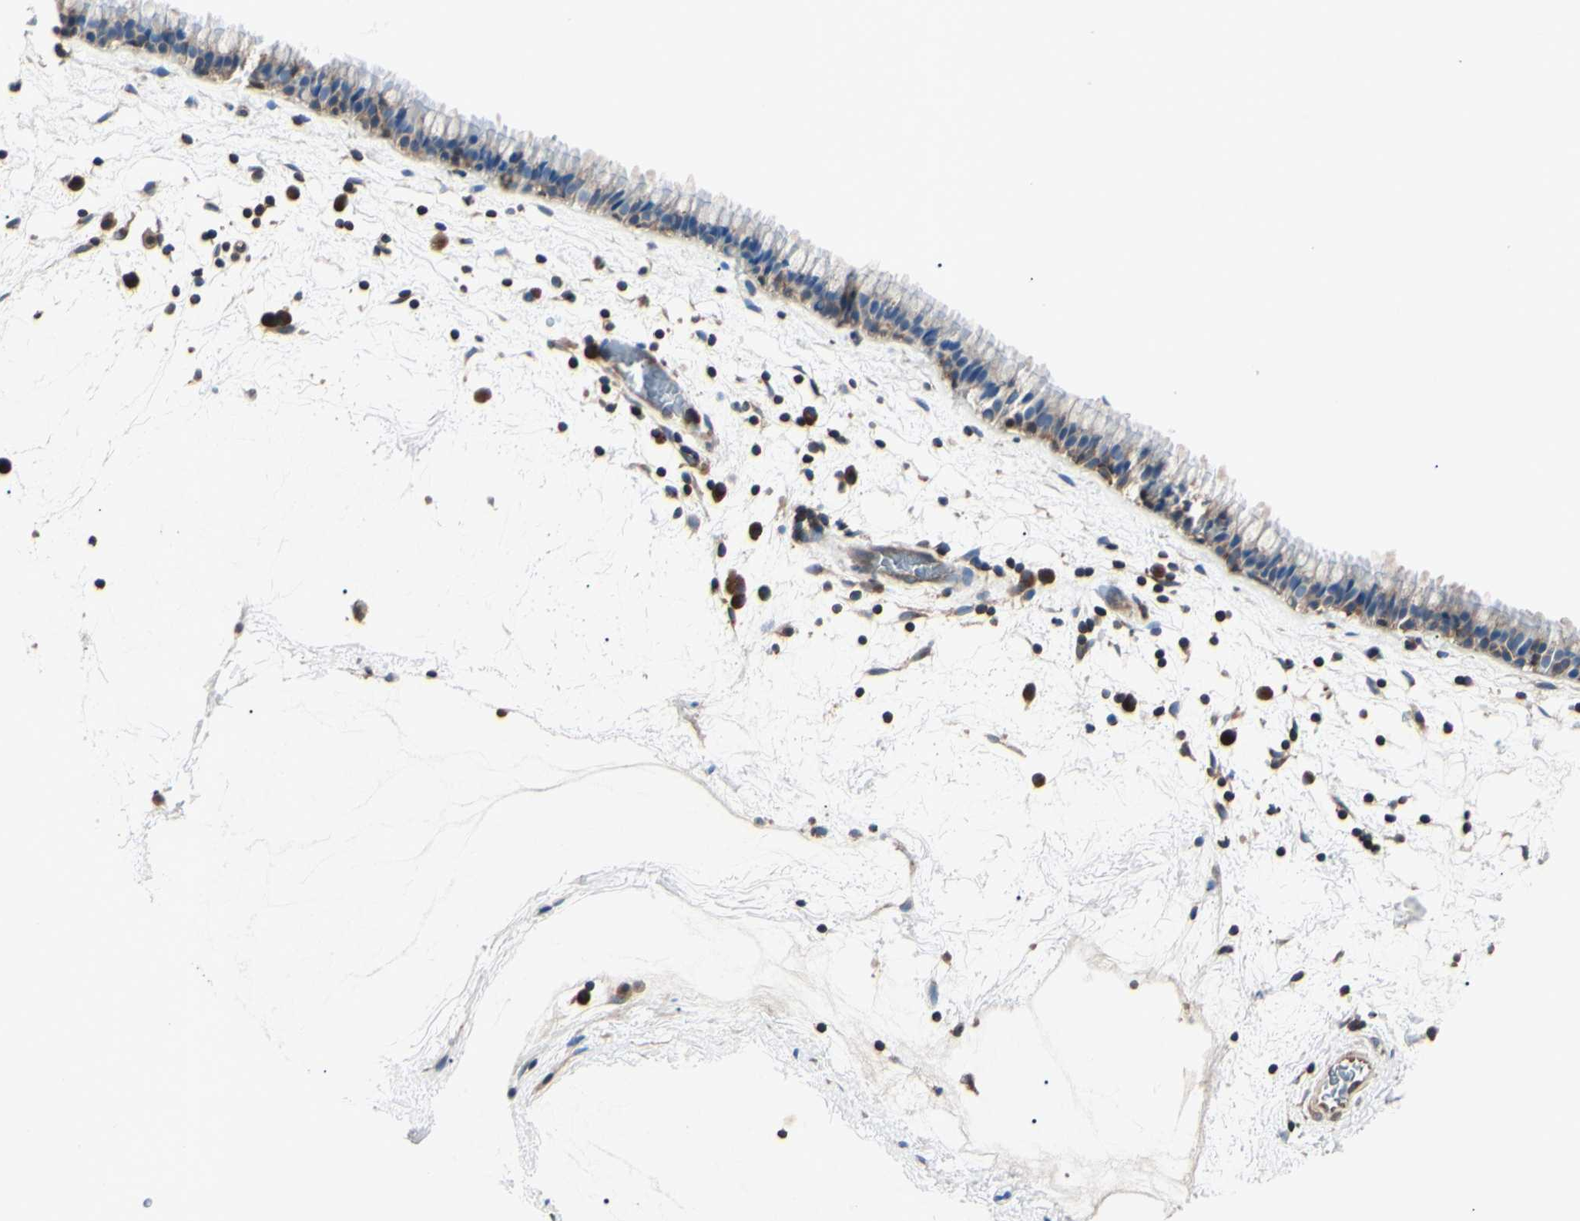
{"staining": {"intensity": "moderate", "quantity": "25%-75%", "location": "cytoplasmic/membranous"}, "tissue": "nasopharynx", "cell_type": "Respiratory epithelial cells", "image_type": "normal", "snomed": [{"axis": "morphology", "description": "Normal tissue, NOS"}, {"axis": "morphology", "description": "Inflammation, NOS"}, {"axis": "topography", "description": "Nasopharynx"}], "caption": "IHC (DAB (3,3'-diaminobenzidine)) staining of unremarkable human nasopharynx displays moderate cytoplasmic/membranous protein positivity in about 25%-75% of respiratory epithelial cells. Using DAB (3,3'-diaminobenzidine) (brown) and hematoxylin (blue) stains, captured at high magnification using brightfield microscopy.", "gene": "MAPRE1", "patient": {"sex": "male", "age": 48}}